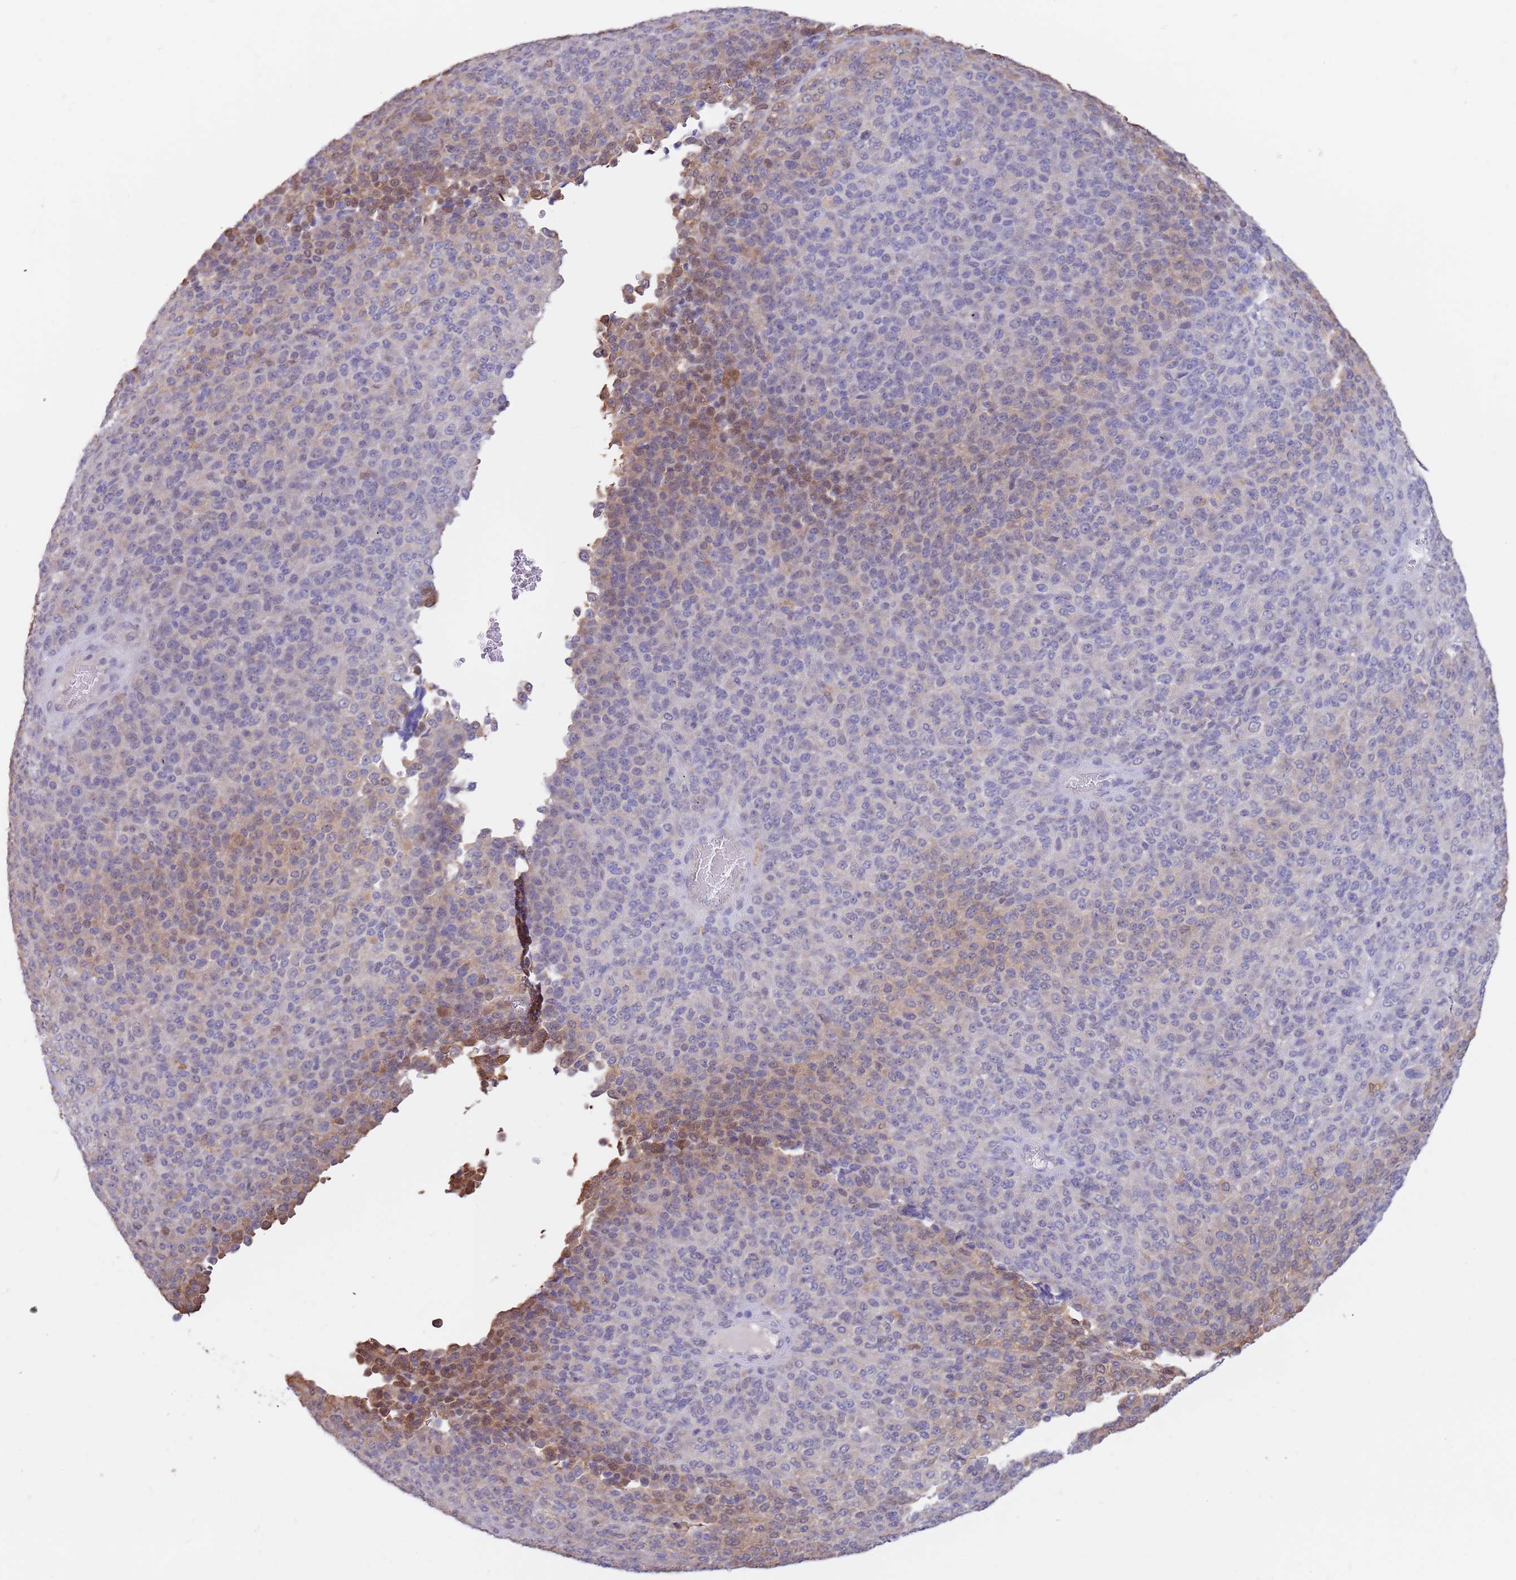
{"staining": {"intensity": "moderate", "quantity": "<25%", "location": "cytoplasmic/membranous,nuclear"}, "tissue": "melanoma", "cell_type": "Tumor cells", "image_type": "cancer", "snomed": [{"axis": "morphology", "description": "Malignant melanoma, Metastatic site"}, {"axis": "topography", "description": "Brain"}], "caption": "Human melanoma stained with a brown dye demonstrates moderate cytoplasmic/membranous and nuclear positive positivity in approximately <25% of tumor cells.", "gene": "AP5S1", "patient": {"sex": "female", "age": 56}}